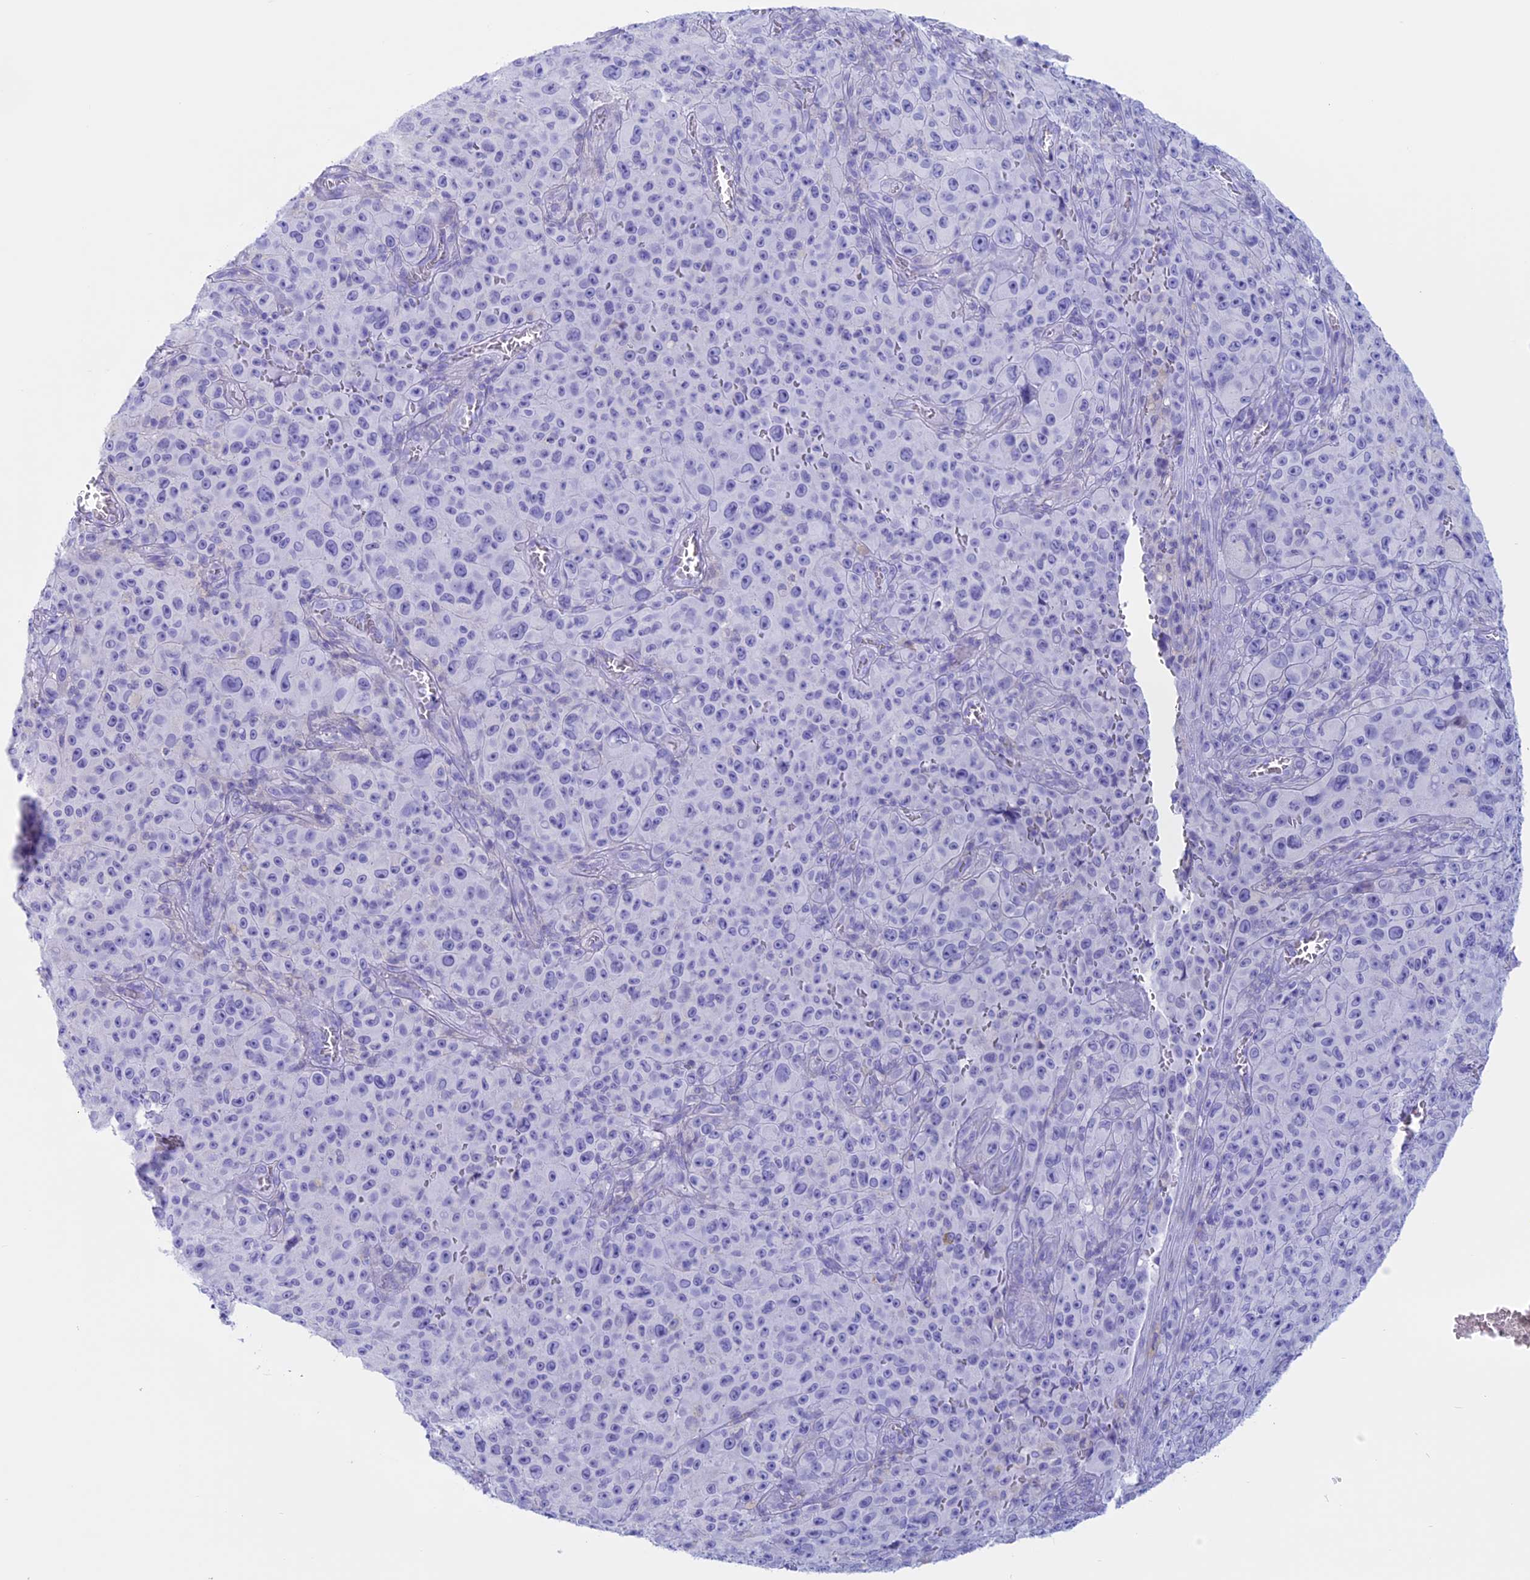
{"staining": {"intensity": "negative", "quantity": "none", "location": "none"}, "tissue": "melanoma", "cell_type": "Tumor cells", "image_type": "cancer", "snomed": [{"axis": "morphology", "description": "Malignant melanoma, NOS"}, {"axis": "topography", "description": "Skin"}], "caption": "IHC of human malignant melanoma demonstrates no positivity in tumor cells.", "gene": "RP1", "patient": {"sex": "female", "age": 82}}